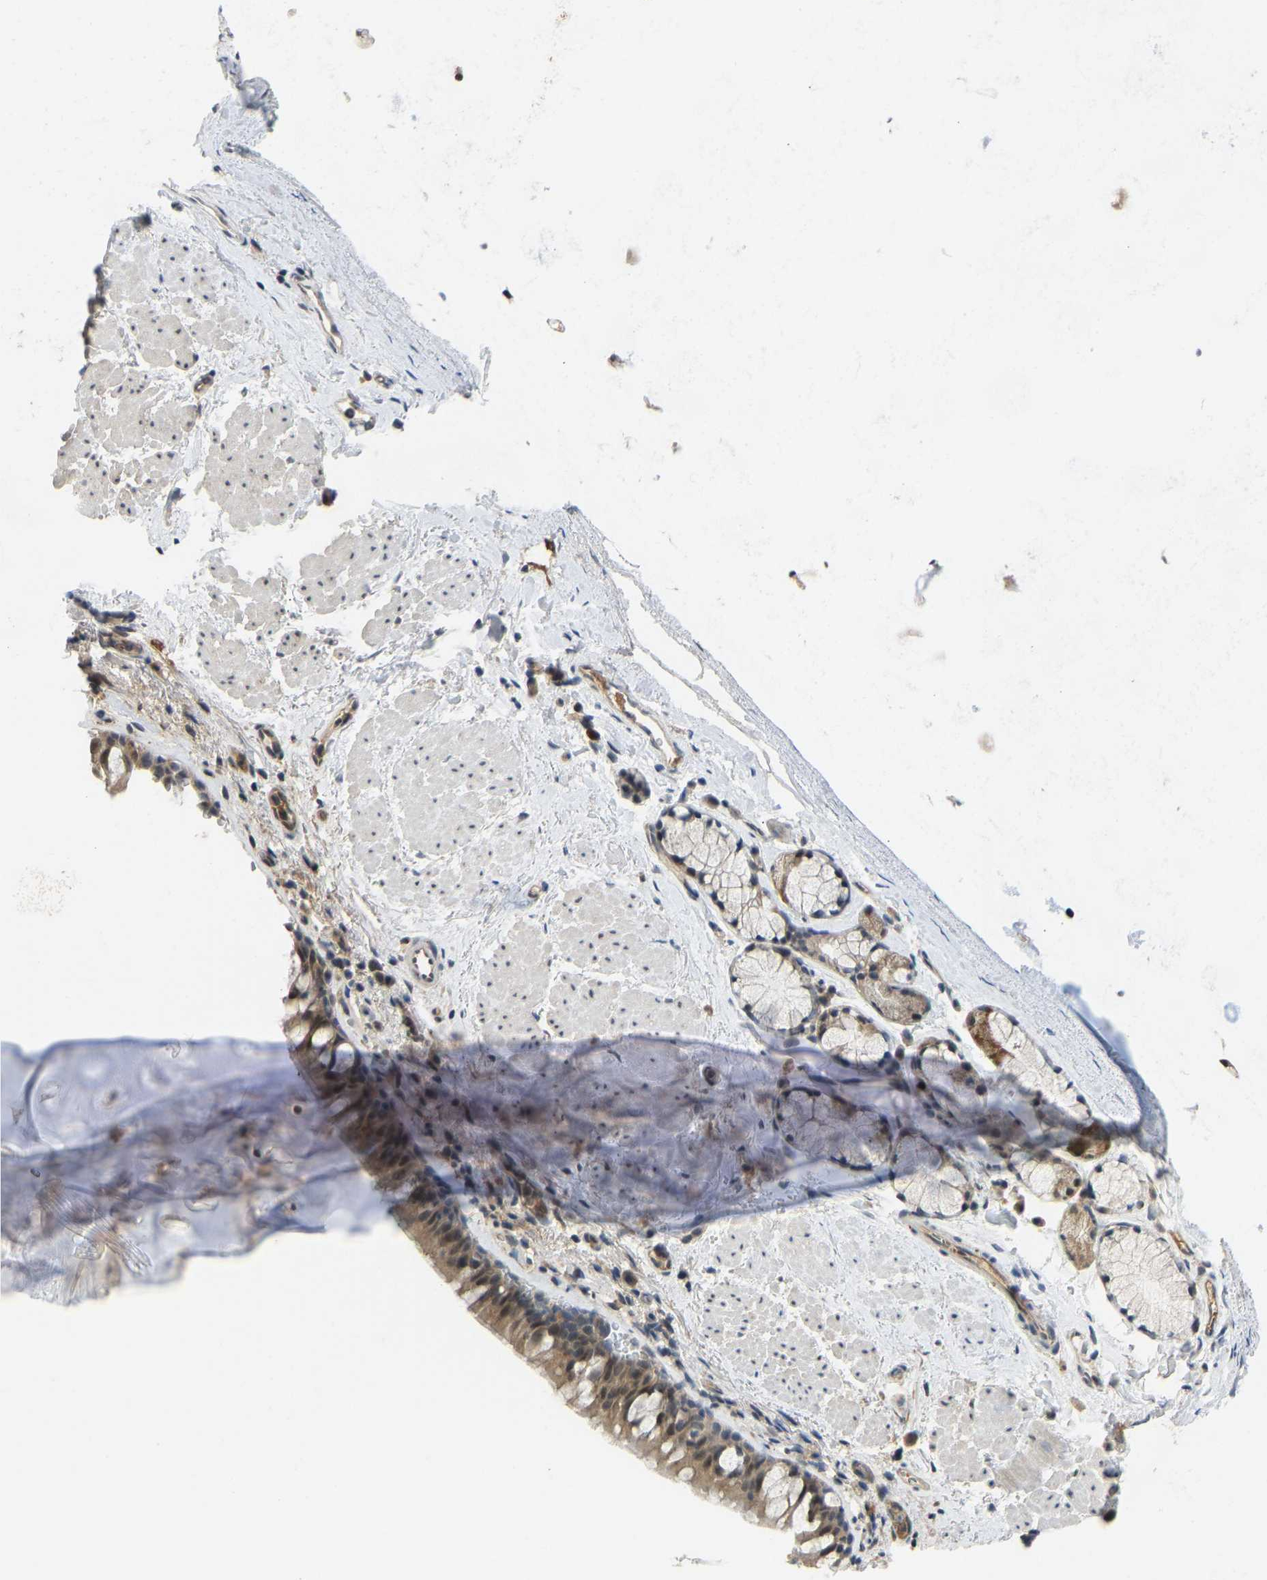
{"staining": {"intensity": "moderate", "quantity": "25%-75%", "location": "cytoplasmic/membranous,nuclear"}, "tissue": "bronchus", "cell_type": "Respiratory epithelial cells", "image_type": "normal", "snomed": [{"axis": "morphology", "description": "Normal tissue, NOS"}, {"axis": "topography", "description": "Cartilage tissue"}, {"axis": "topography", "description": "Bronchus"}], "caption": "IHC histopathology image of benign bronchus stained for a protein (brown), which demonstrates medium levels of moderate cytoplasmic/membranous,nuclear positivity in about 25%-75% of respiratory epithelial cells.", "gene": "ZNF251", "patient": {"sex": "female", "age": 53}}